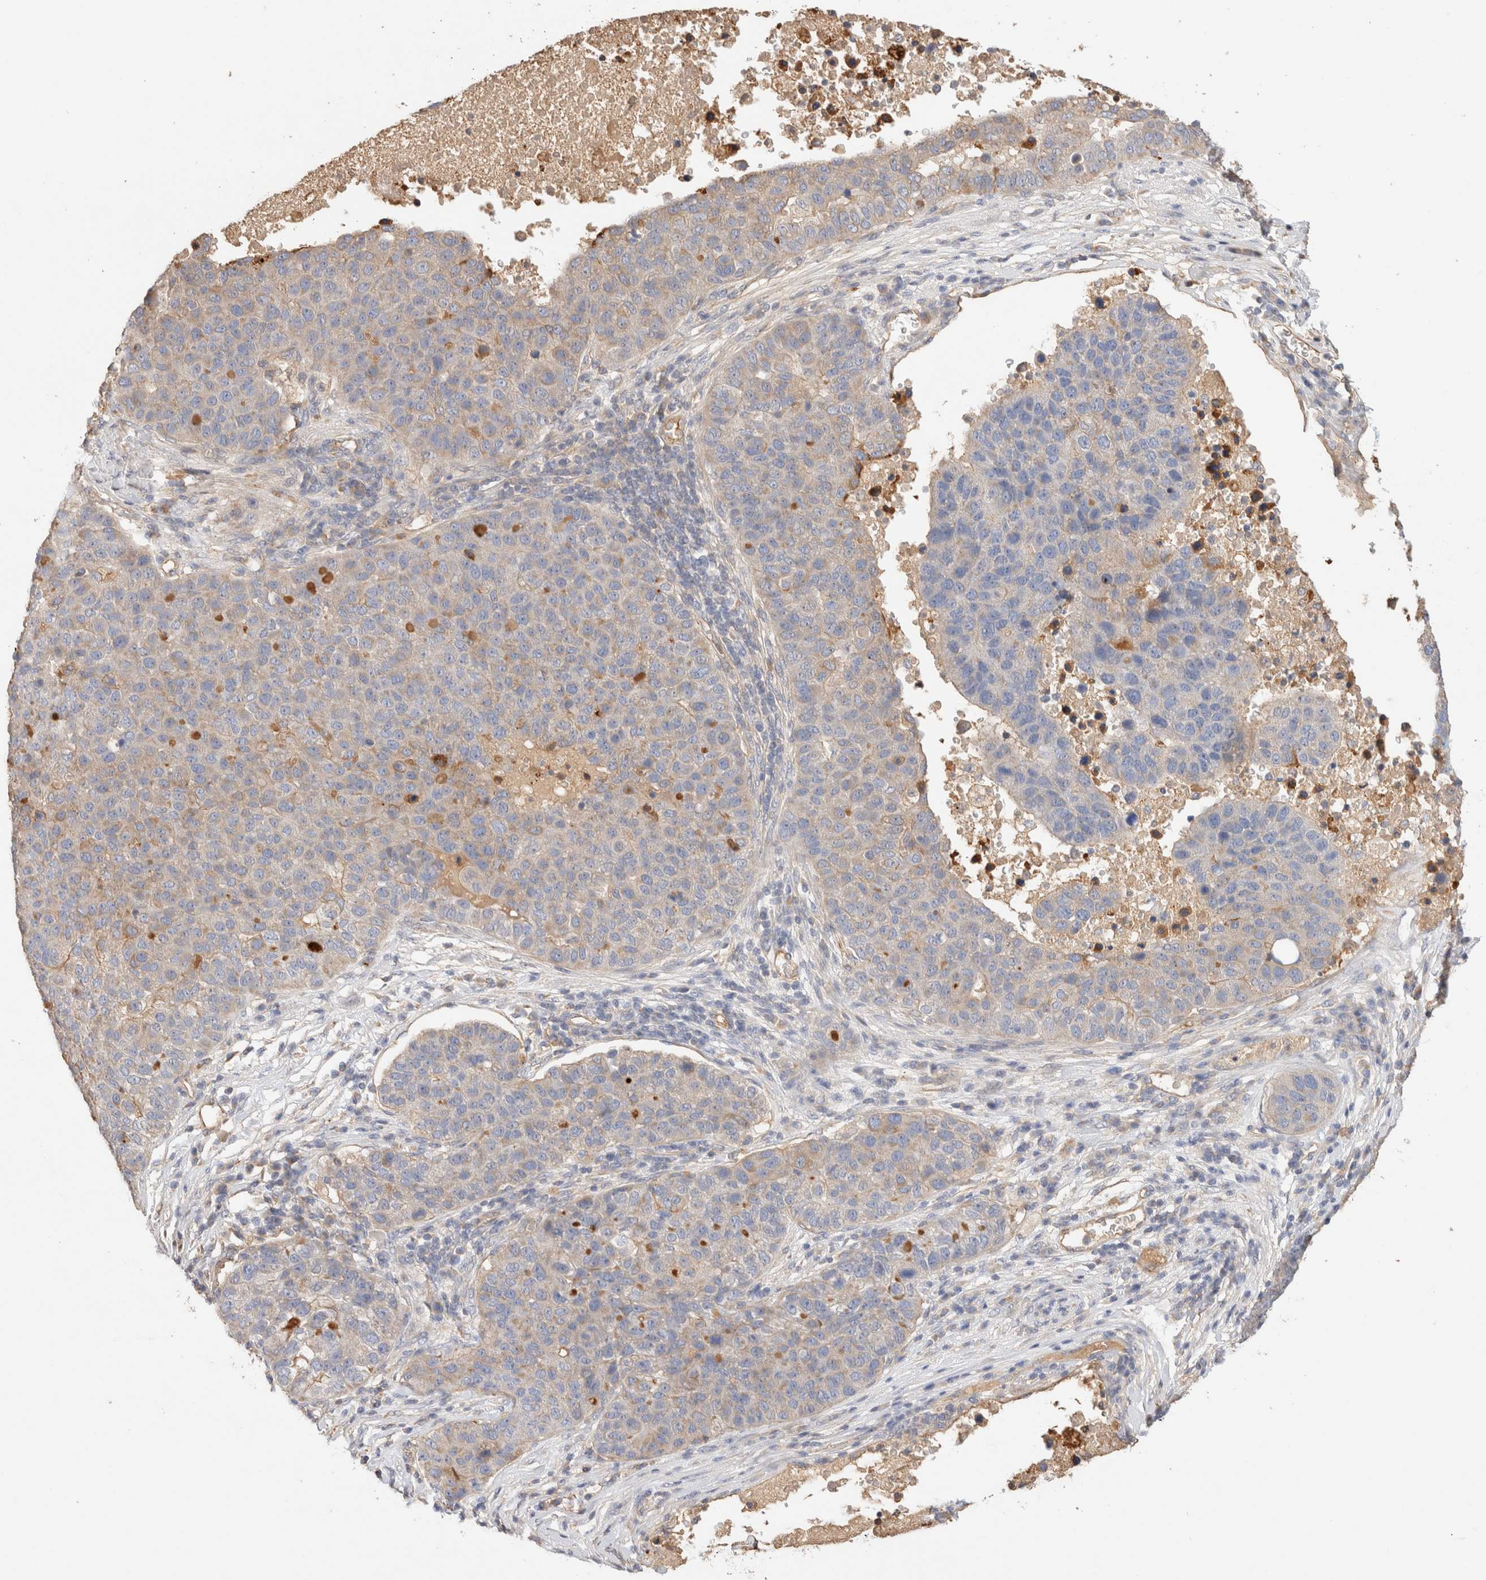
{"staining": {"intensity": "weak", "quantity": "<25%", "location": "cytoplasmic/membranous"}, "tissue": "pancreatic cancer", "cell_type": "Tumor cells", "image_type": "cancer", "snomed": [{"axis": "morphology", "description": "Adenocarcinoma, NOS"}, {"axis": "topography", "description": "Pancreas"}], "caption": "The immunohistochemistry (IHC) photomicrograph has no significant positivity in tumor cells of pancreatic cancer tissue.", "gene": "PROS1", "patient": {"sex": "female", "age": 61}}